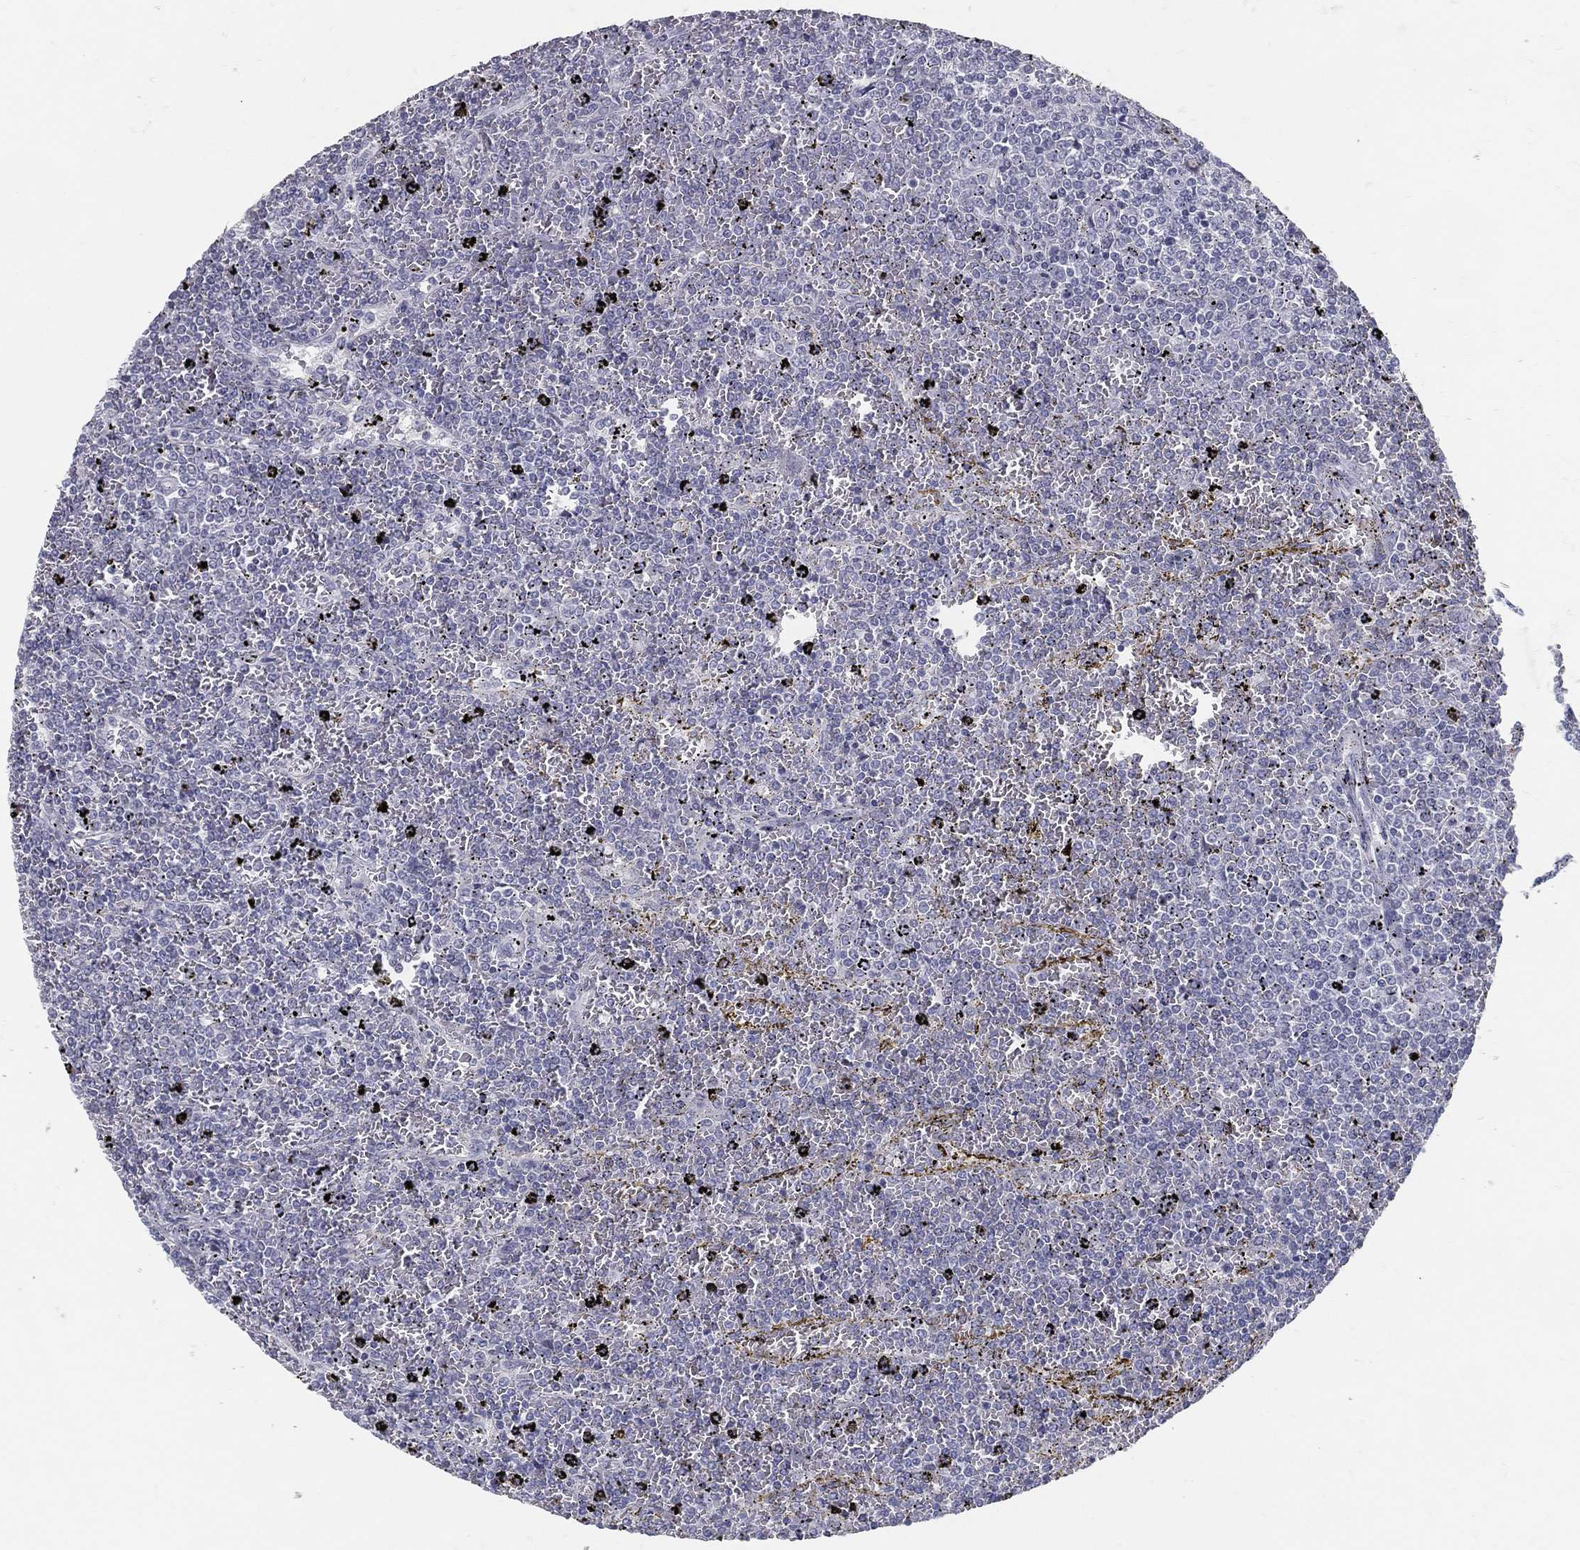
{"staining": {"intensity": "negative", "quantity": "none", "location": "none"}, "tissue": "lymphoma", "cell_type": "Tumor cells", "image_type": "cancer", "snomed": [{"axis": "morphology", "description": "Malignant lymphoma, non-Hodgkin's type, Low grade"}, {"axis": "topography", "description": "Spleen"}], "caption": "A histopathology image of lymphoma stained for a protein displays no brown staining in tumor cells. The staining was performed using DAB (3,3'-diaminobenzidine) to visualize the protein expression in brown, while the nuclei were stained in blue with hematoxylin (Magnification: 20x).", "gene": "ACE2", "patient": {"sex": "female", "age": 77}}